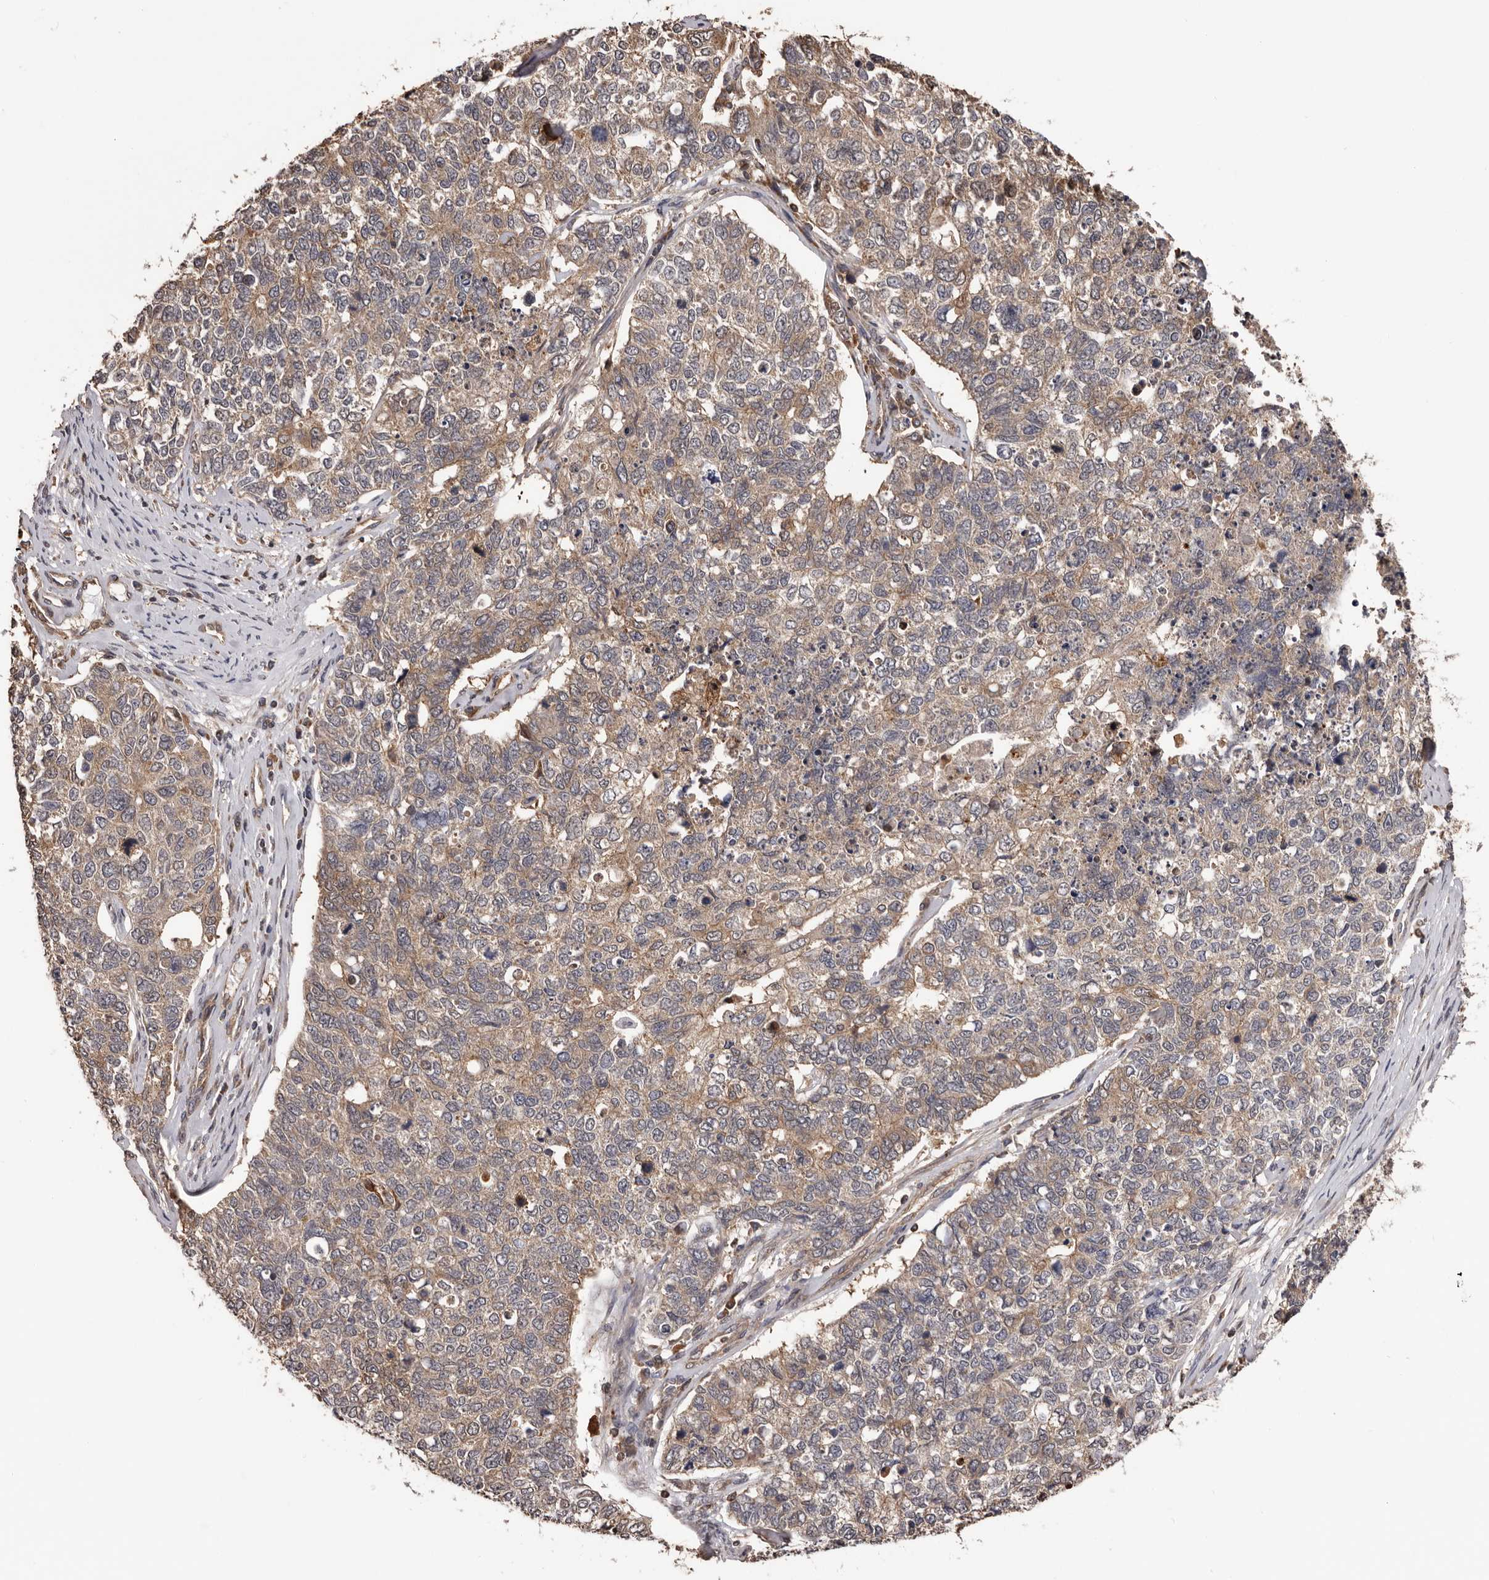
{"staining": {"intensity": "weak", "quantity": ">75%", "location": "cytoplasmic/membranous"}, "tissue": "cervical cancer", "cell_type": "Tumor cells", "image_type": "cancer", "snomed": [{"axis": "morphology", "description": "Squamous cell carcinoma, NOS"}, {"axis": "topography", "description": "Cervix"}], "caption": "Cervical cancer stained for a protein exhibits weak cytoplasmic/membranous positivity in tumor cells.", "gene": "ADAMTS2", "patient": {"sex": "female", "age": 63}}